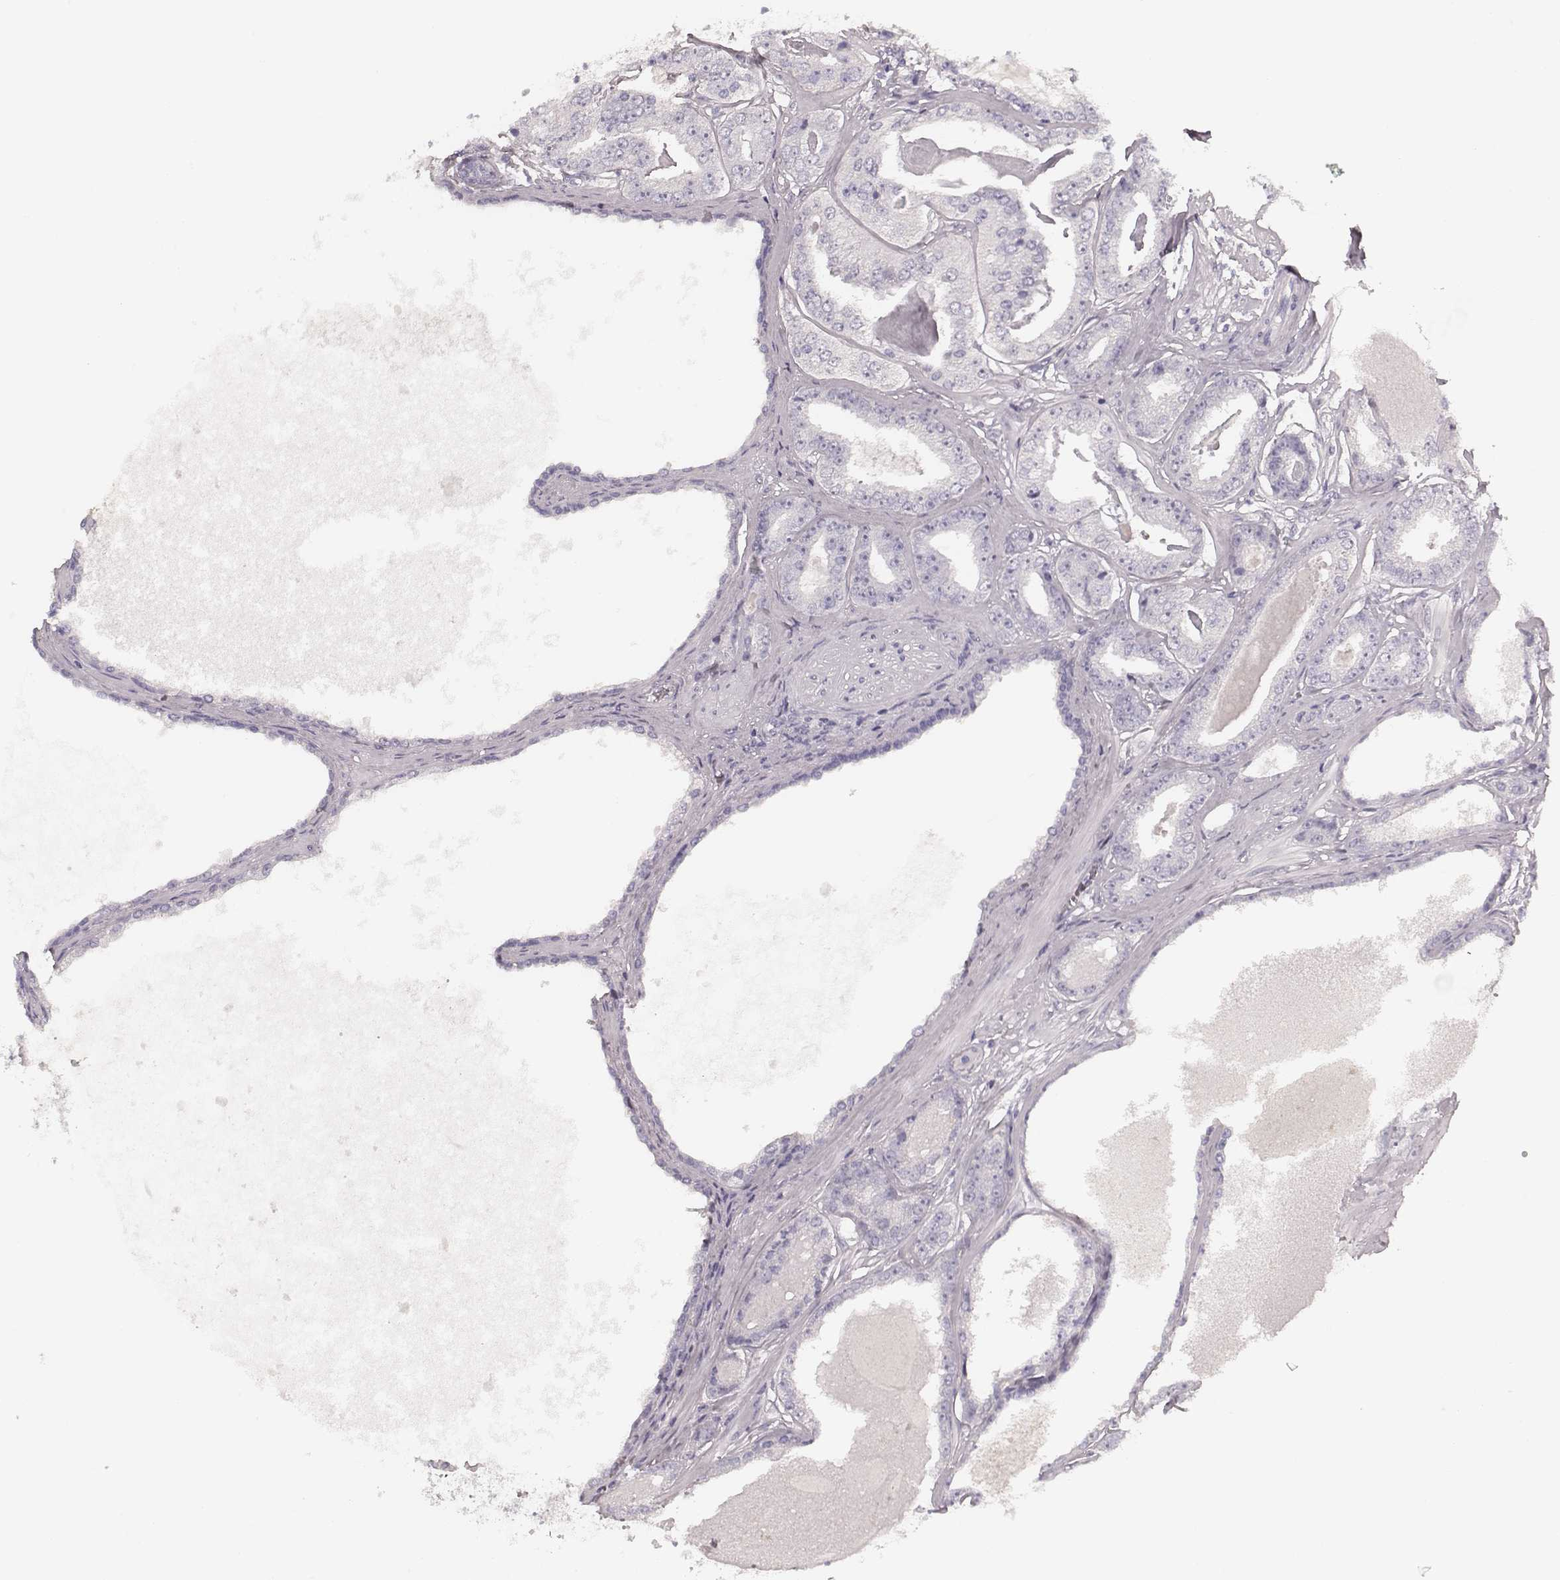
{"staining": {"intensity": "negative", "quantity": "none", "location": "none"}, "tissue": "prostate cancer", "cell_type": "Tumor cells", "image_type": "cancer", "snomed": [{"axis": "morphology", "description": "Adenocarcinoma, NOS"}, {"axis": "topography", "description": "Prostate"}], "caption": "Protein analysis of prostate adenocarcinoma shows no significant expression in tumor cells.", "gene": "ZP4", "patient": {"sex": "male", "age": 64}}